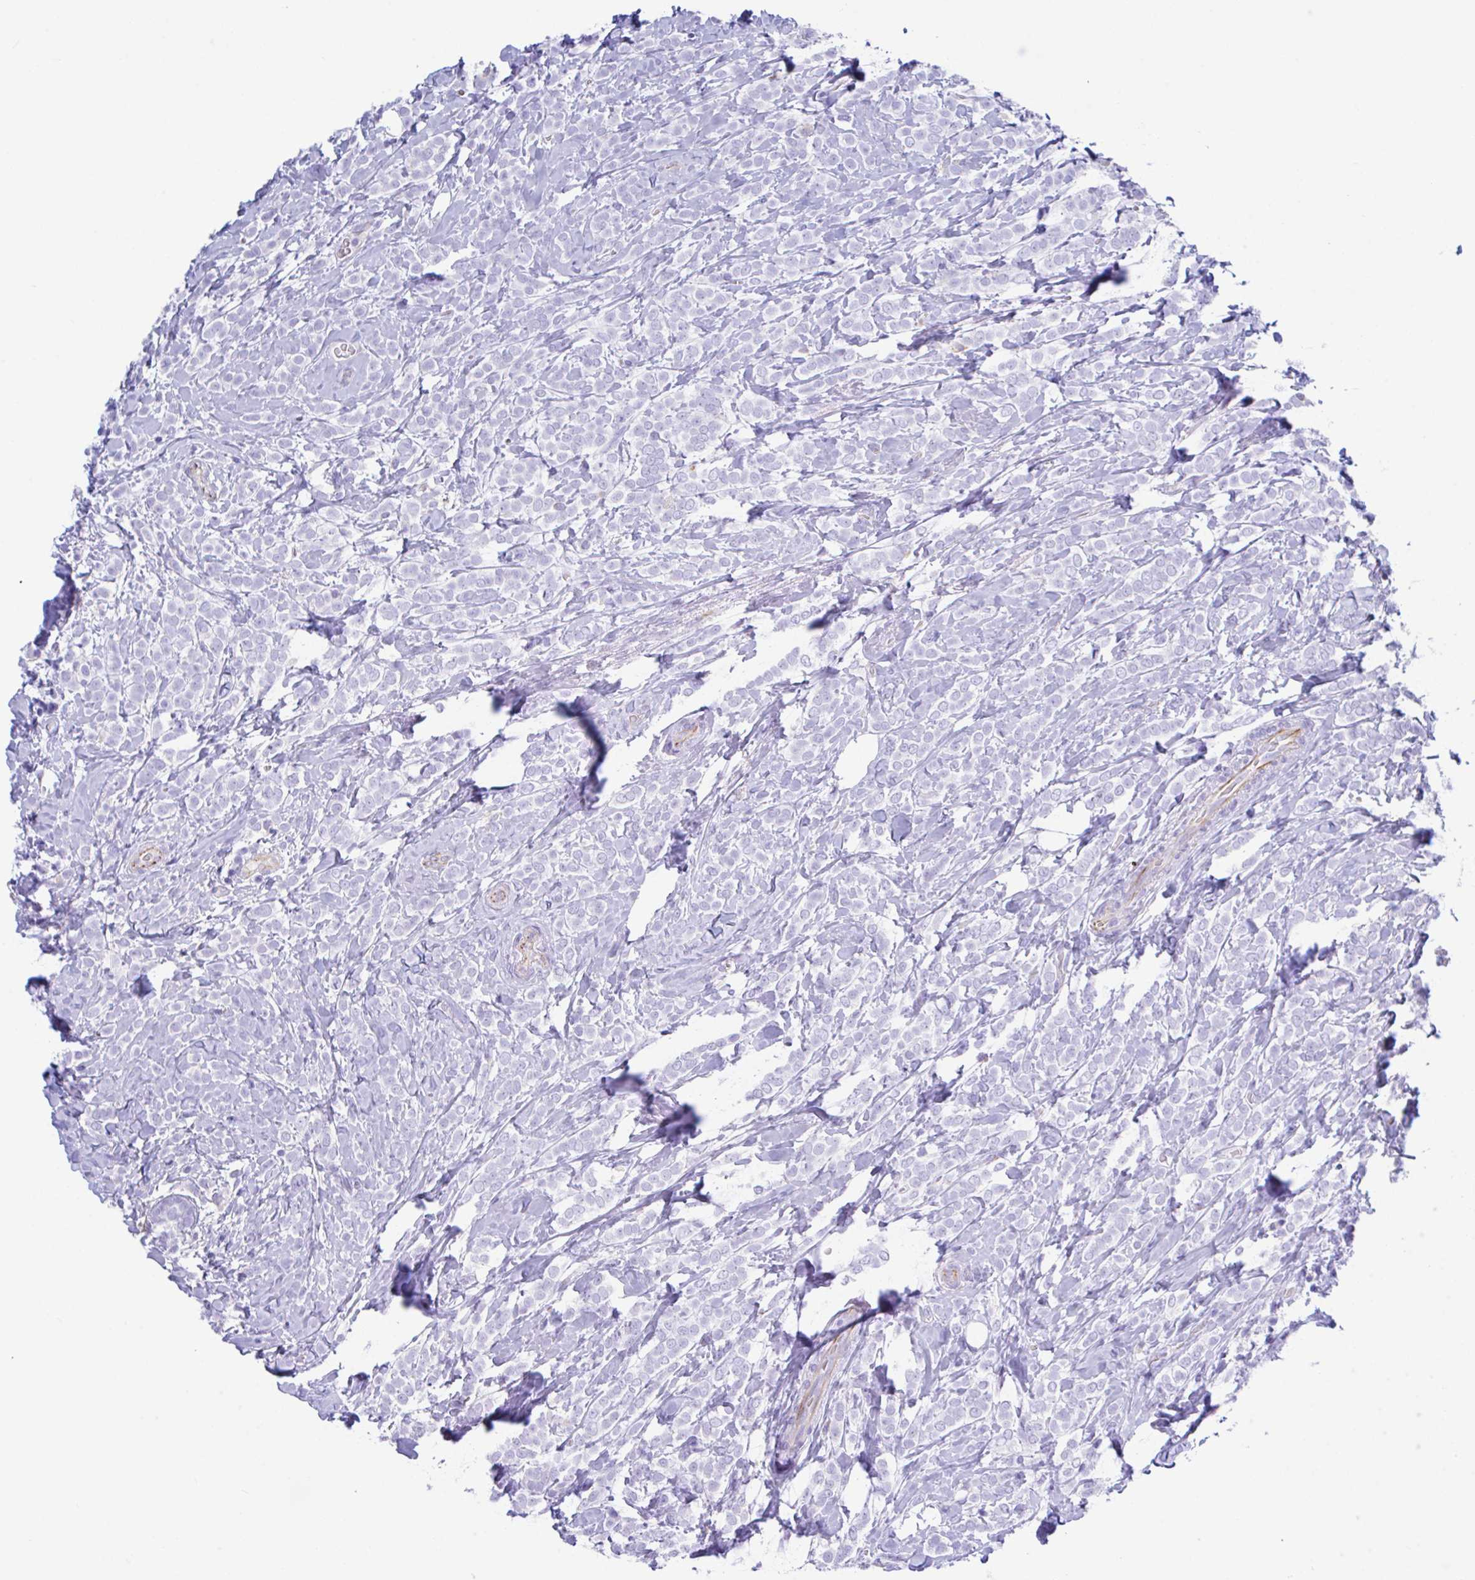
{"staining": {"intensity": "negative", "quantity": "none", "location": "none"}, "tissue": "breast cancer", "cell_type": "Tumor cells", "image_type": "cancer", "snomed": [{"axis": "morphology", "description": "Lobular carcinoma"}, {"axis": "topography", "description": "Breast"}], "caption": "High power microscopy micrograph of an immunohistochemistry histopathology image of lobular carcinoma (breast), revealing no significant expression in tumor cells. (DAB IHC with hematoxylin counter stain).", "gene": "NDUFAF8", "patient": {"sex": "female", "age": 49}}